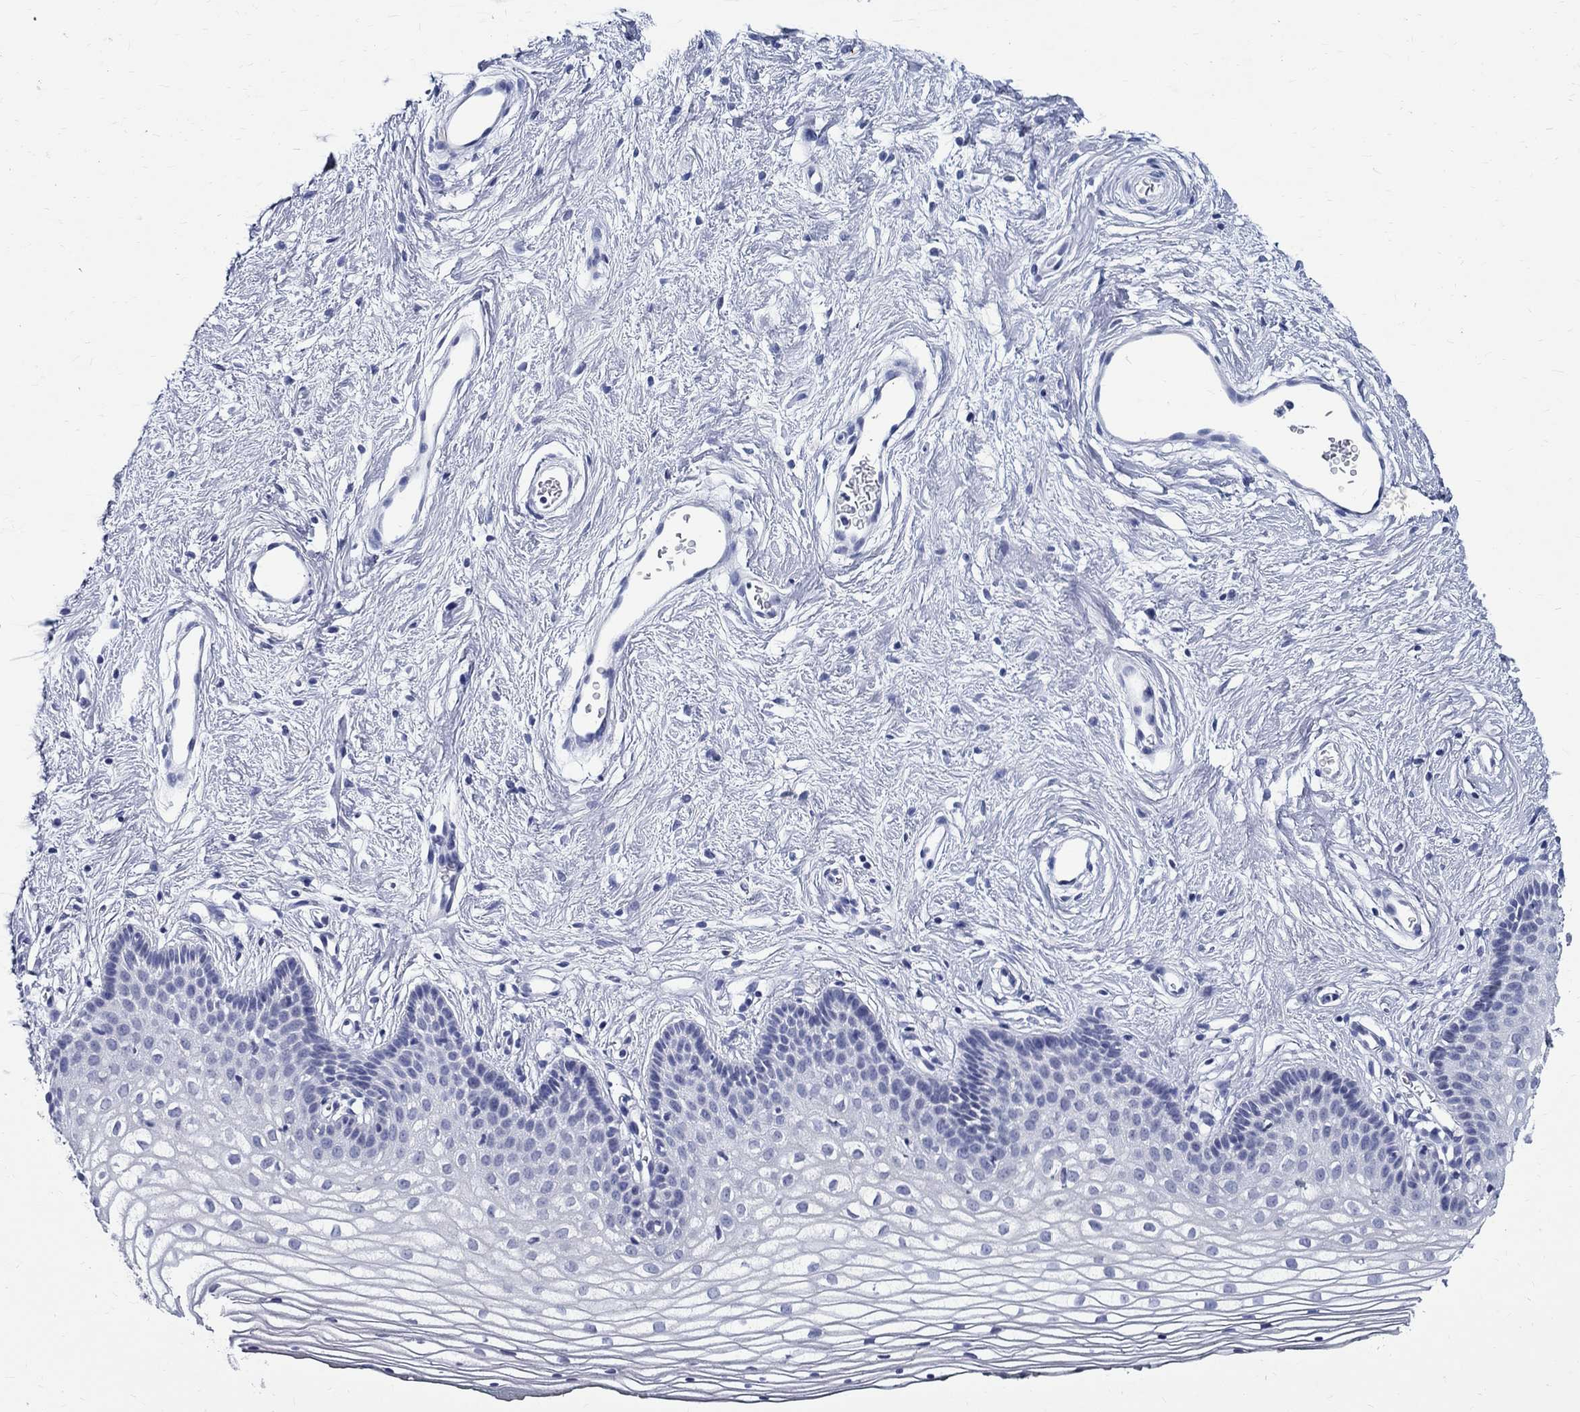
{"staining": {"intensity": "negative", "quantity": "none", "location": "none"}, "tissue": "vagina", "cell_type": "Squamous epithelial cells", "image_type": "normal", "snomed": [{"axis": "morphology", "description": "Normal tissue, NOS"}, {"axis": "topography", "description": "Vagina"}], "caption": "Squamous epithelial cells show no significant positivity in benign vagina.", "gene": "BSPRY", "patient": {"sex": "female", "age": 36}}